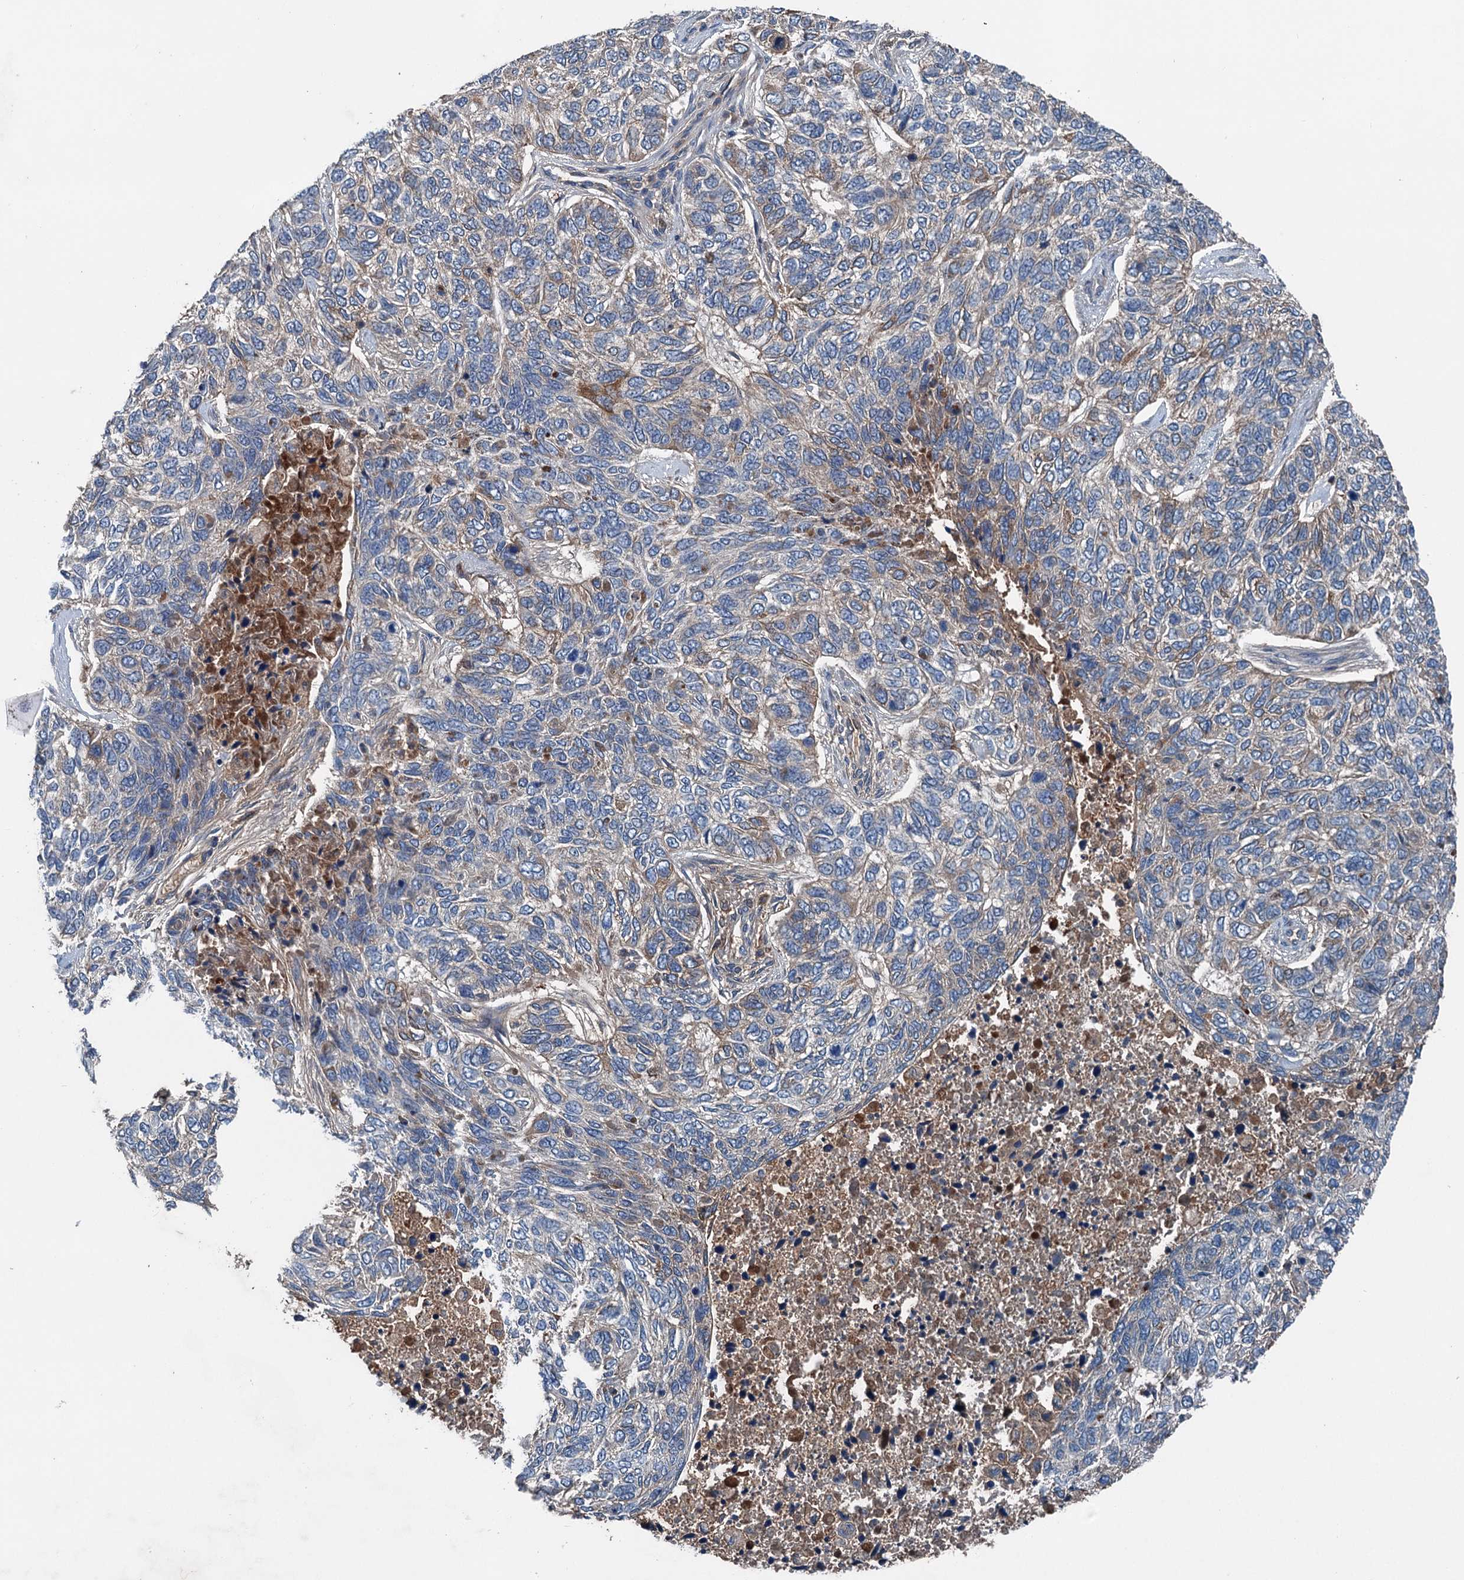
{"staining": {"intensity": "moderate", "quantity": "<25%", "location": "cytoplasmic/membranous"}, "tissue": "skin cancer", "cell_type": "Tumor cells", "image_type": "cancer", "snomed": [{"axis": "morphology", "description": "Basal cell carcinoma"}, {"axis": "topography", "description": "Skin"}], "caption": "A micrograph showing moderate cytoplasmic/membranous positivity in approximately <25% of tumor cells in skin basal cell carcinoma, as visualized by brown immunohistochemical staining.", "gene": "PDSS1", "patient": {"sex": "female", "age": 65}}